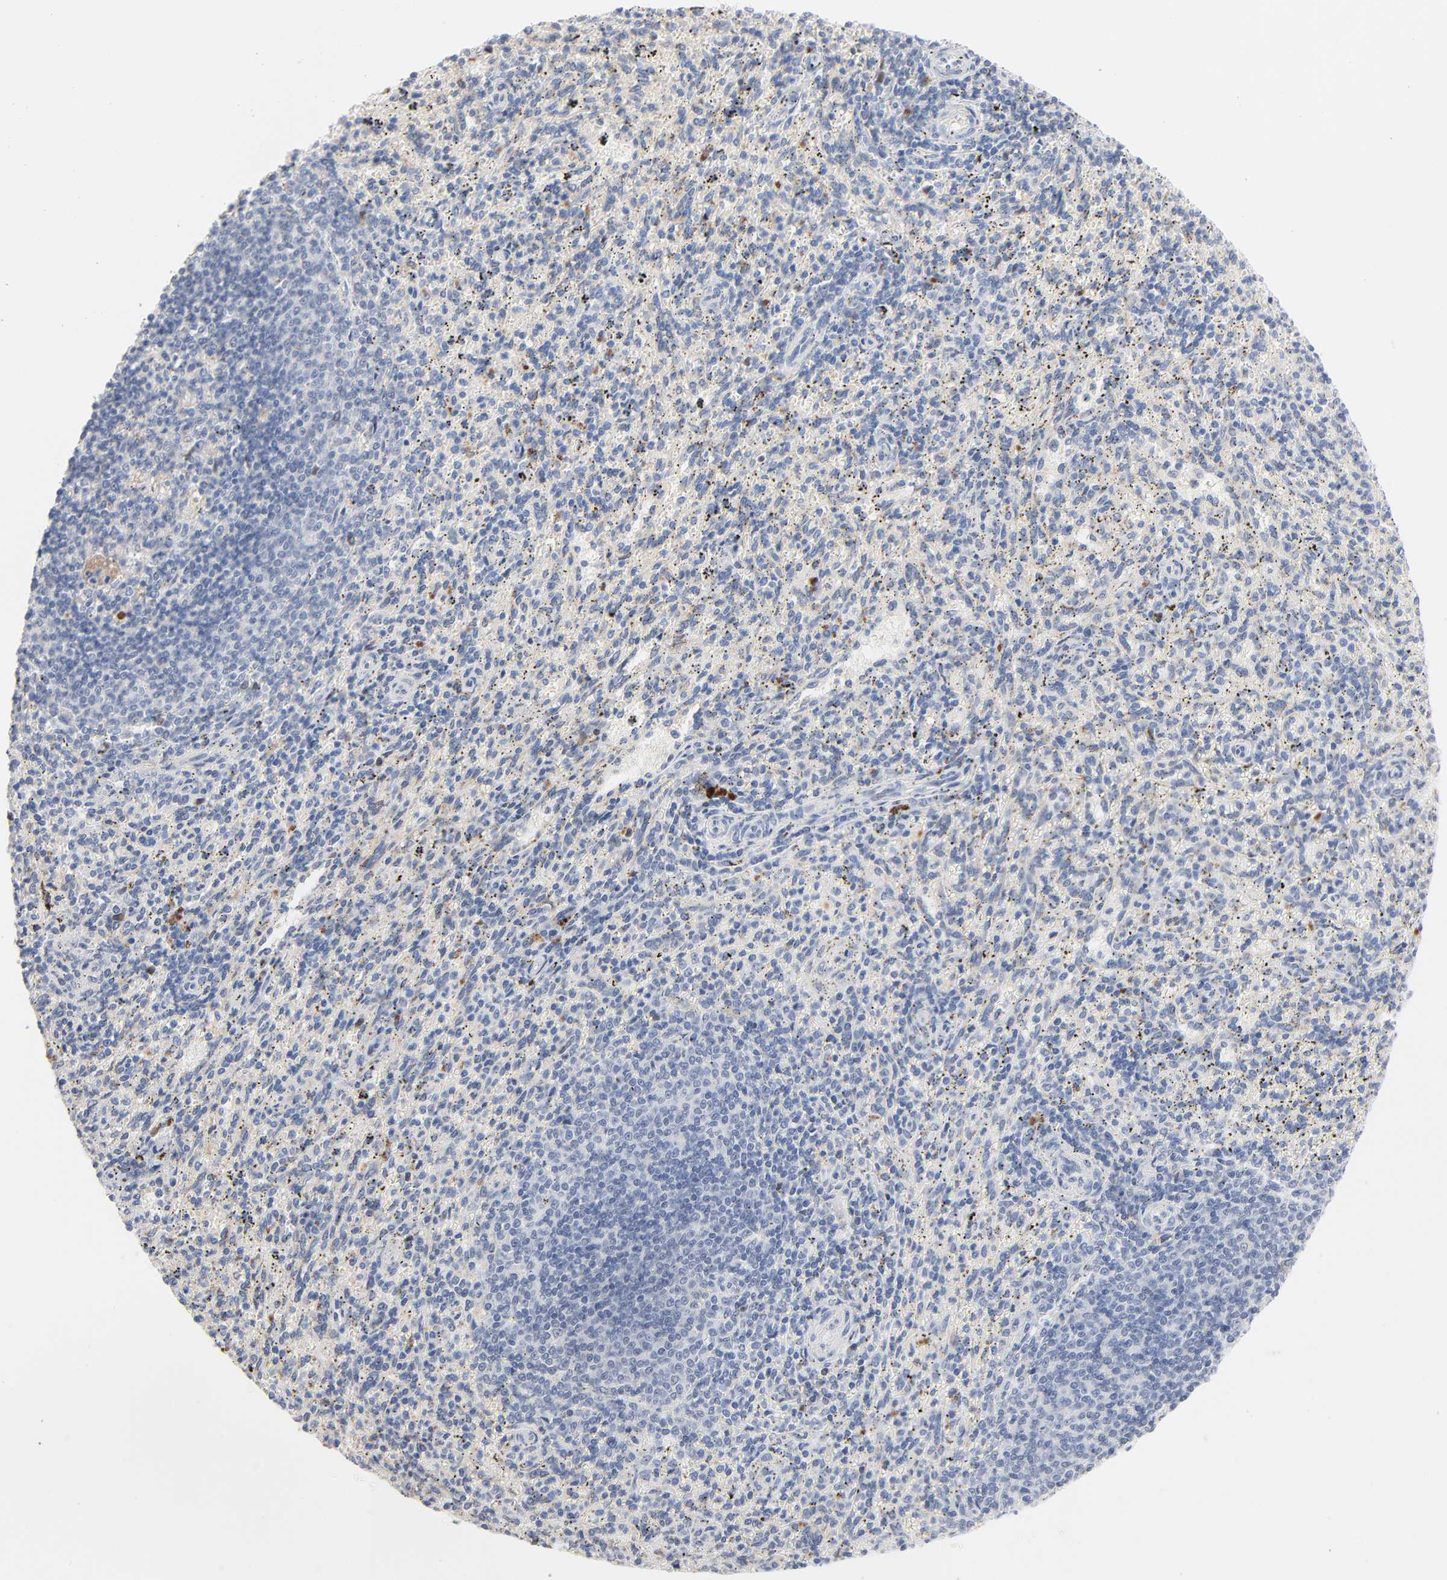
{"staining": {"intensity": "negative", "quantity": "none", "location": "none"}, "tissue": "spleen", "cell_type": "Cells in red pulp", "image_type": "normal", "snomed": [{"axis": "morphology", "description": "Normal tissue, NOS"}, {"axis": "topography", "description": "Spleen"}], "caption": "Immunohistochemical staining of unremarkable spleen displays no significant positivity in cells in red pulp. Nuclei are stained in blue.", "gene": "SERPINA4", "patient": {"sex": "female", "age": 10}}